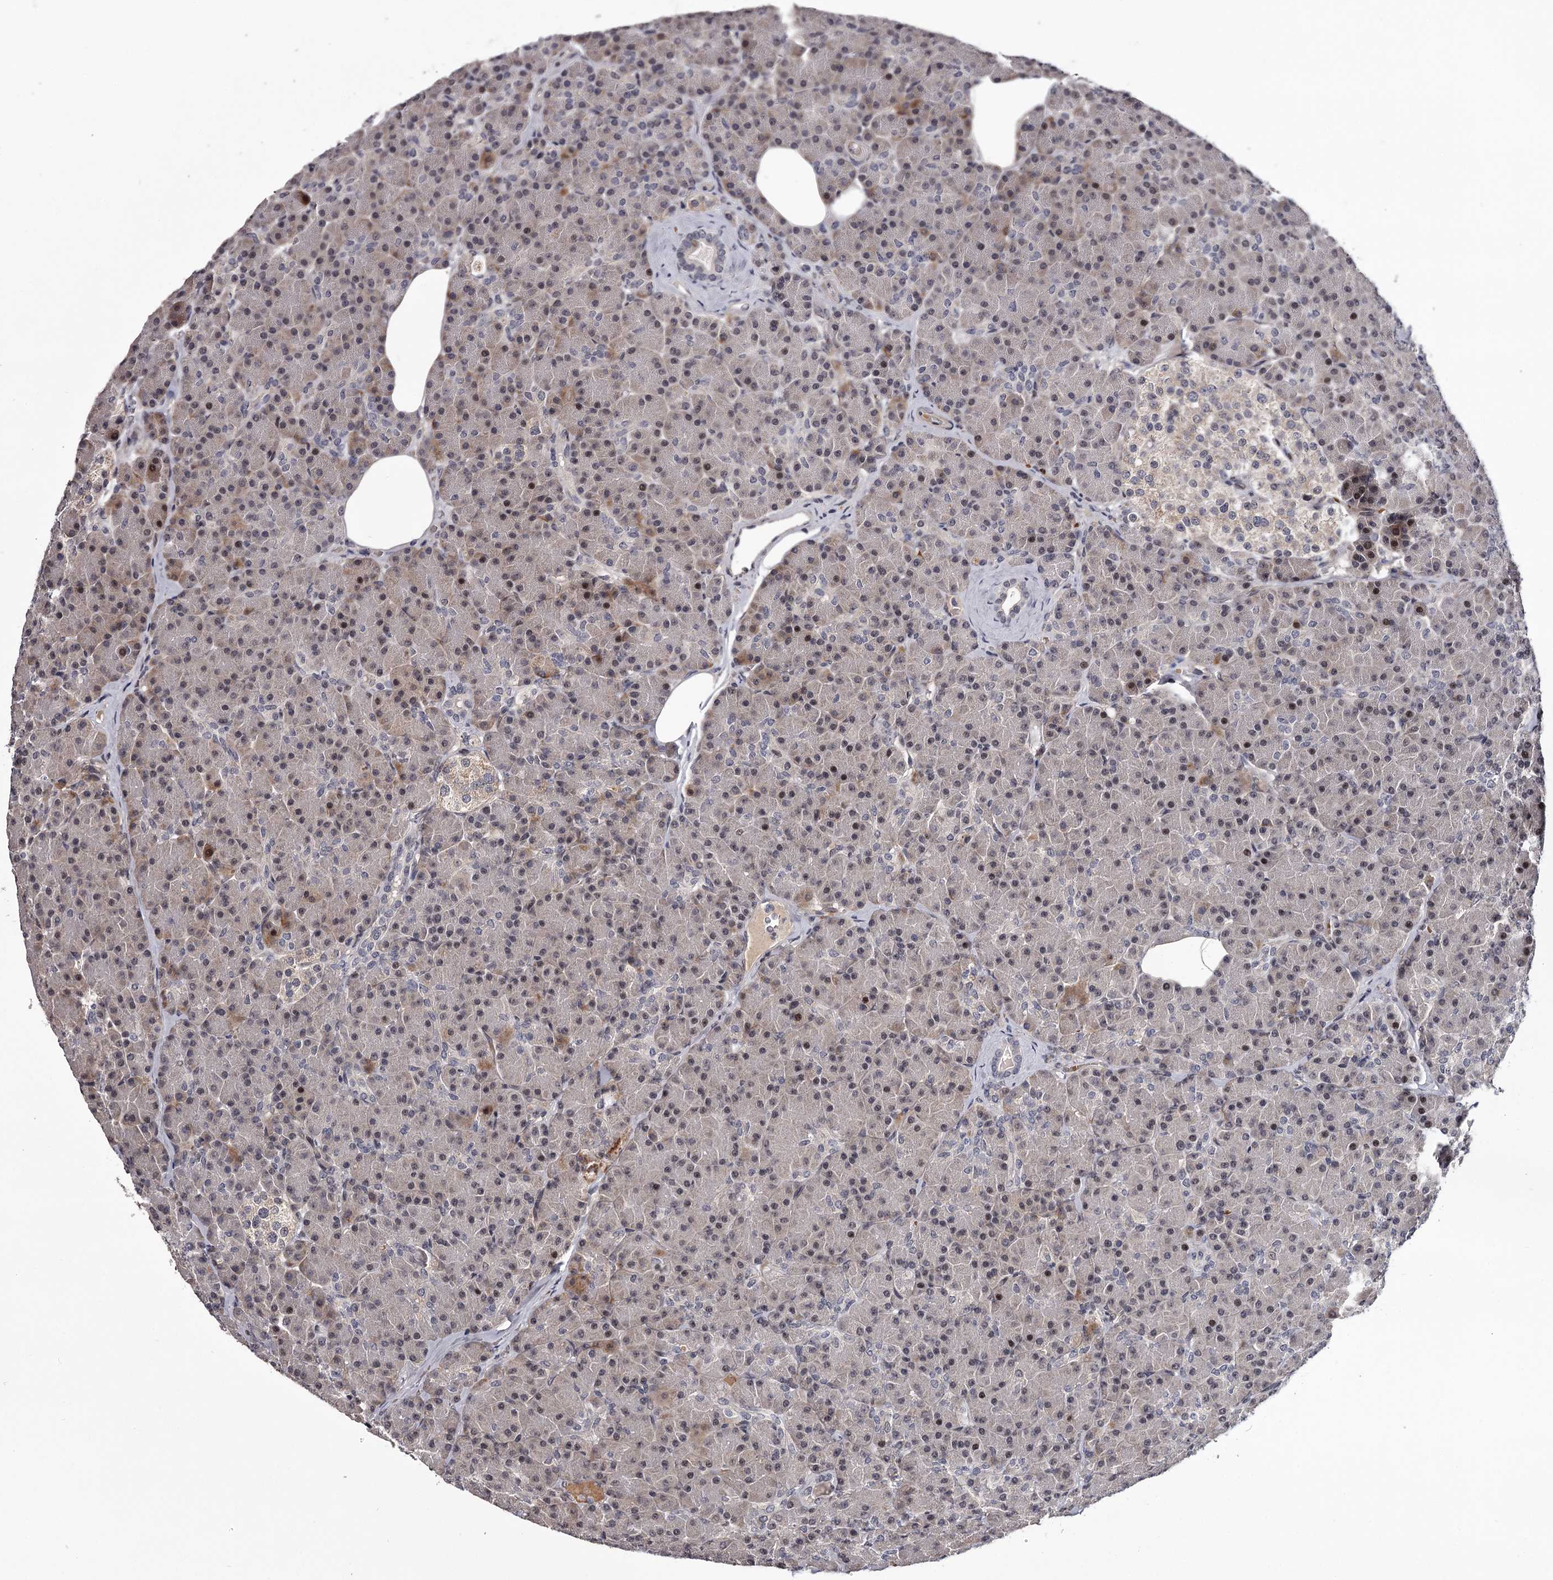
{"staining": {"intensity": "strong", "quantity": "<25%", "location": "cytoplasmic/membranous"}, "tissue": "pancreas", "cell_type": "Exocrine glandular cells", "image_type": "normal", "snomed": [{"axis": "morphology", "description": "Normal tissue, NOS"}, {"axis": "topography", "description": "Pancreas"}], "caption": "Immunohistochemistry (IHC) of normal pancreas displays medium levels of strong cytoplasmic/membranous positivity in about <25% of exocrine glandular cells. (DAB = brown stain, brightfield microscopy at high magnification).", "gene": "RNF44", "patient": {"sex": "female", "age": 43}}